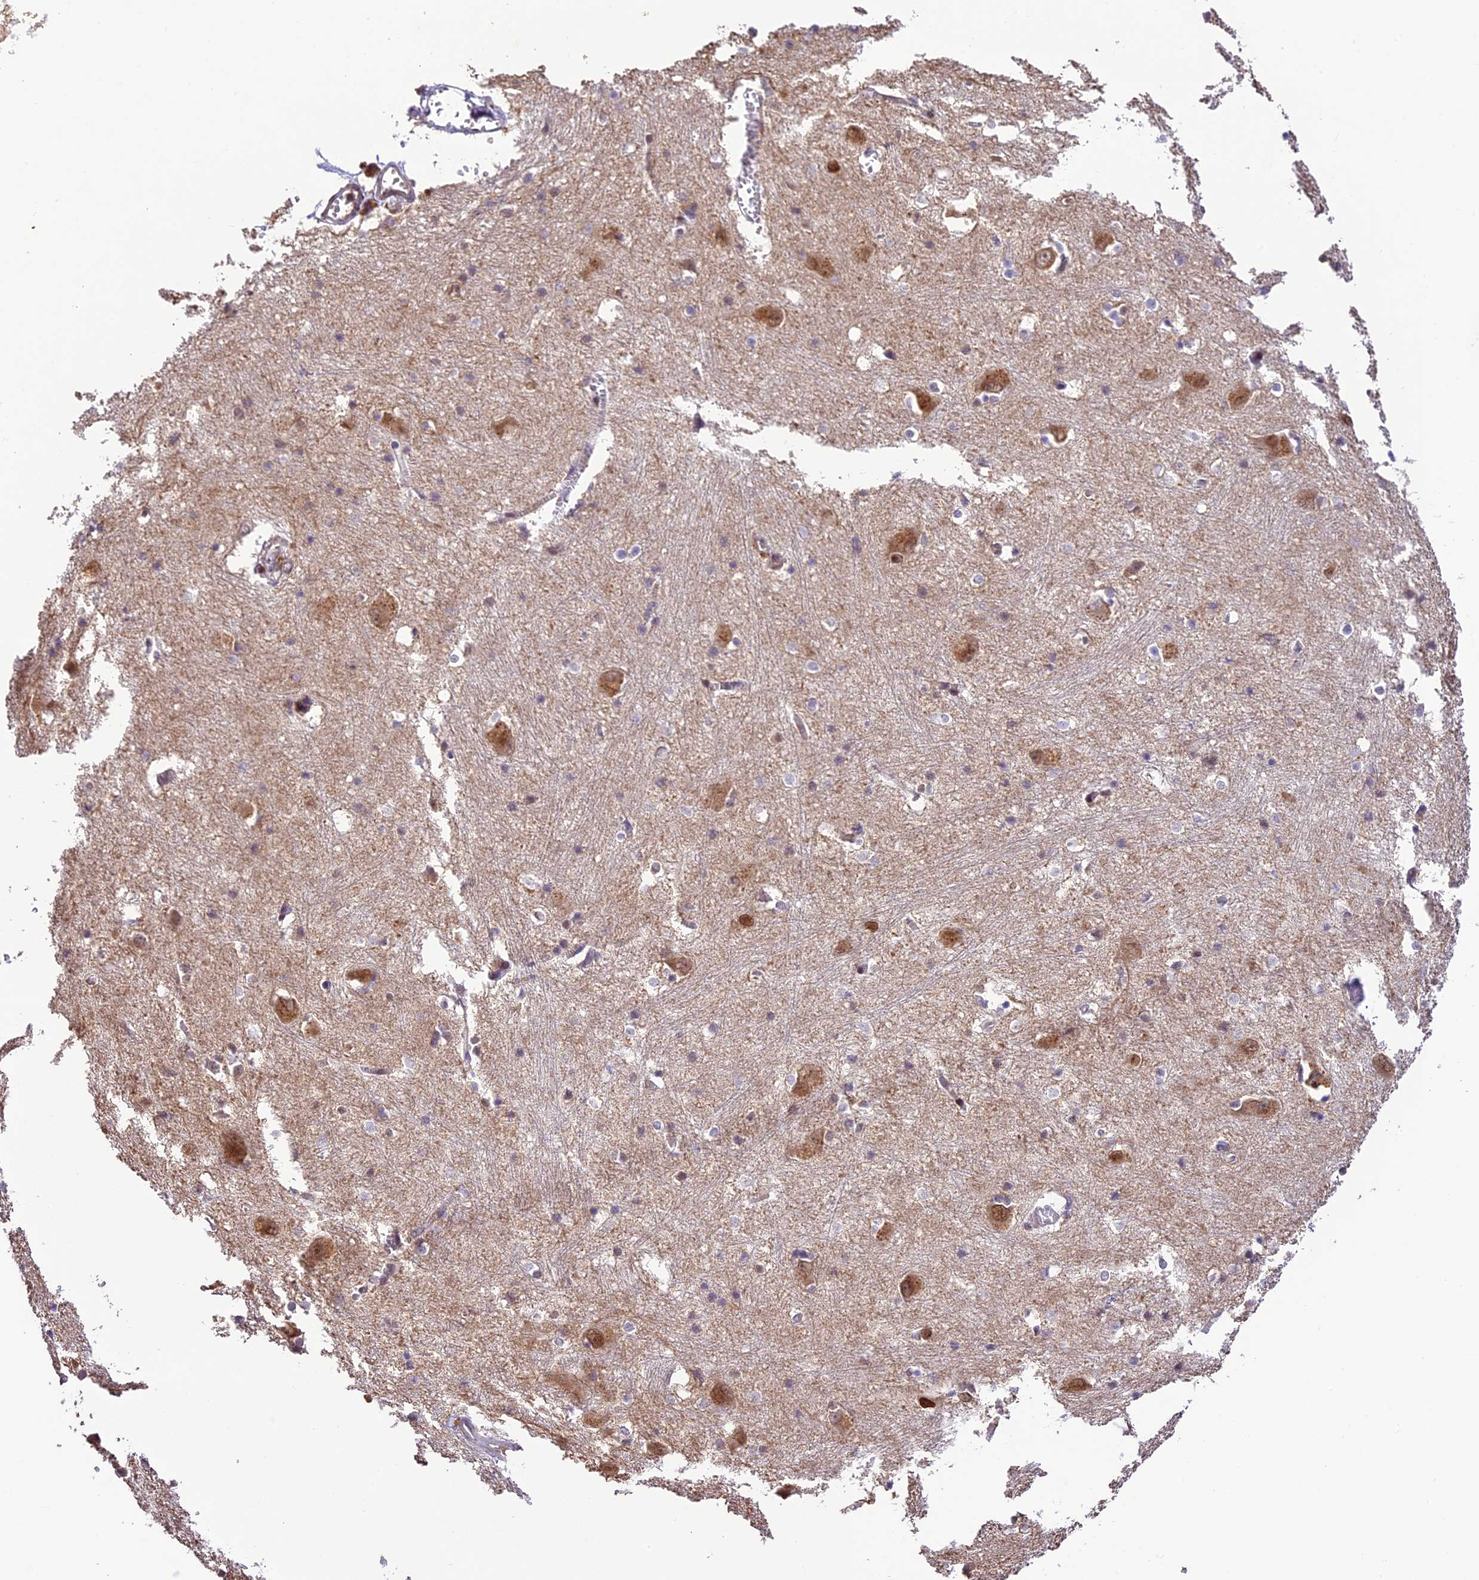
{"staining": {"intensity": "weak", "quantity": "<25%", "location": "cytoplasmic/membranous"}, "tissue": "caudate", "cell_type": "Glial cells", "image_type": "normal", "snomed": [{"axis": "morphology", "description": "Normal tissue, NOS"}, {"axis": "topography", "description": "Lateral ventricle wall"}], "caption": "A histopathology image of caudate stained for a protein reveals no brown staining in glial cells.", "gene": "DGKH", "patient": {"sex": "male", "age": 37}}